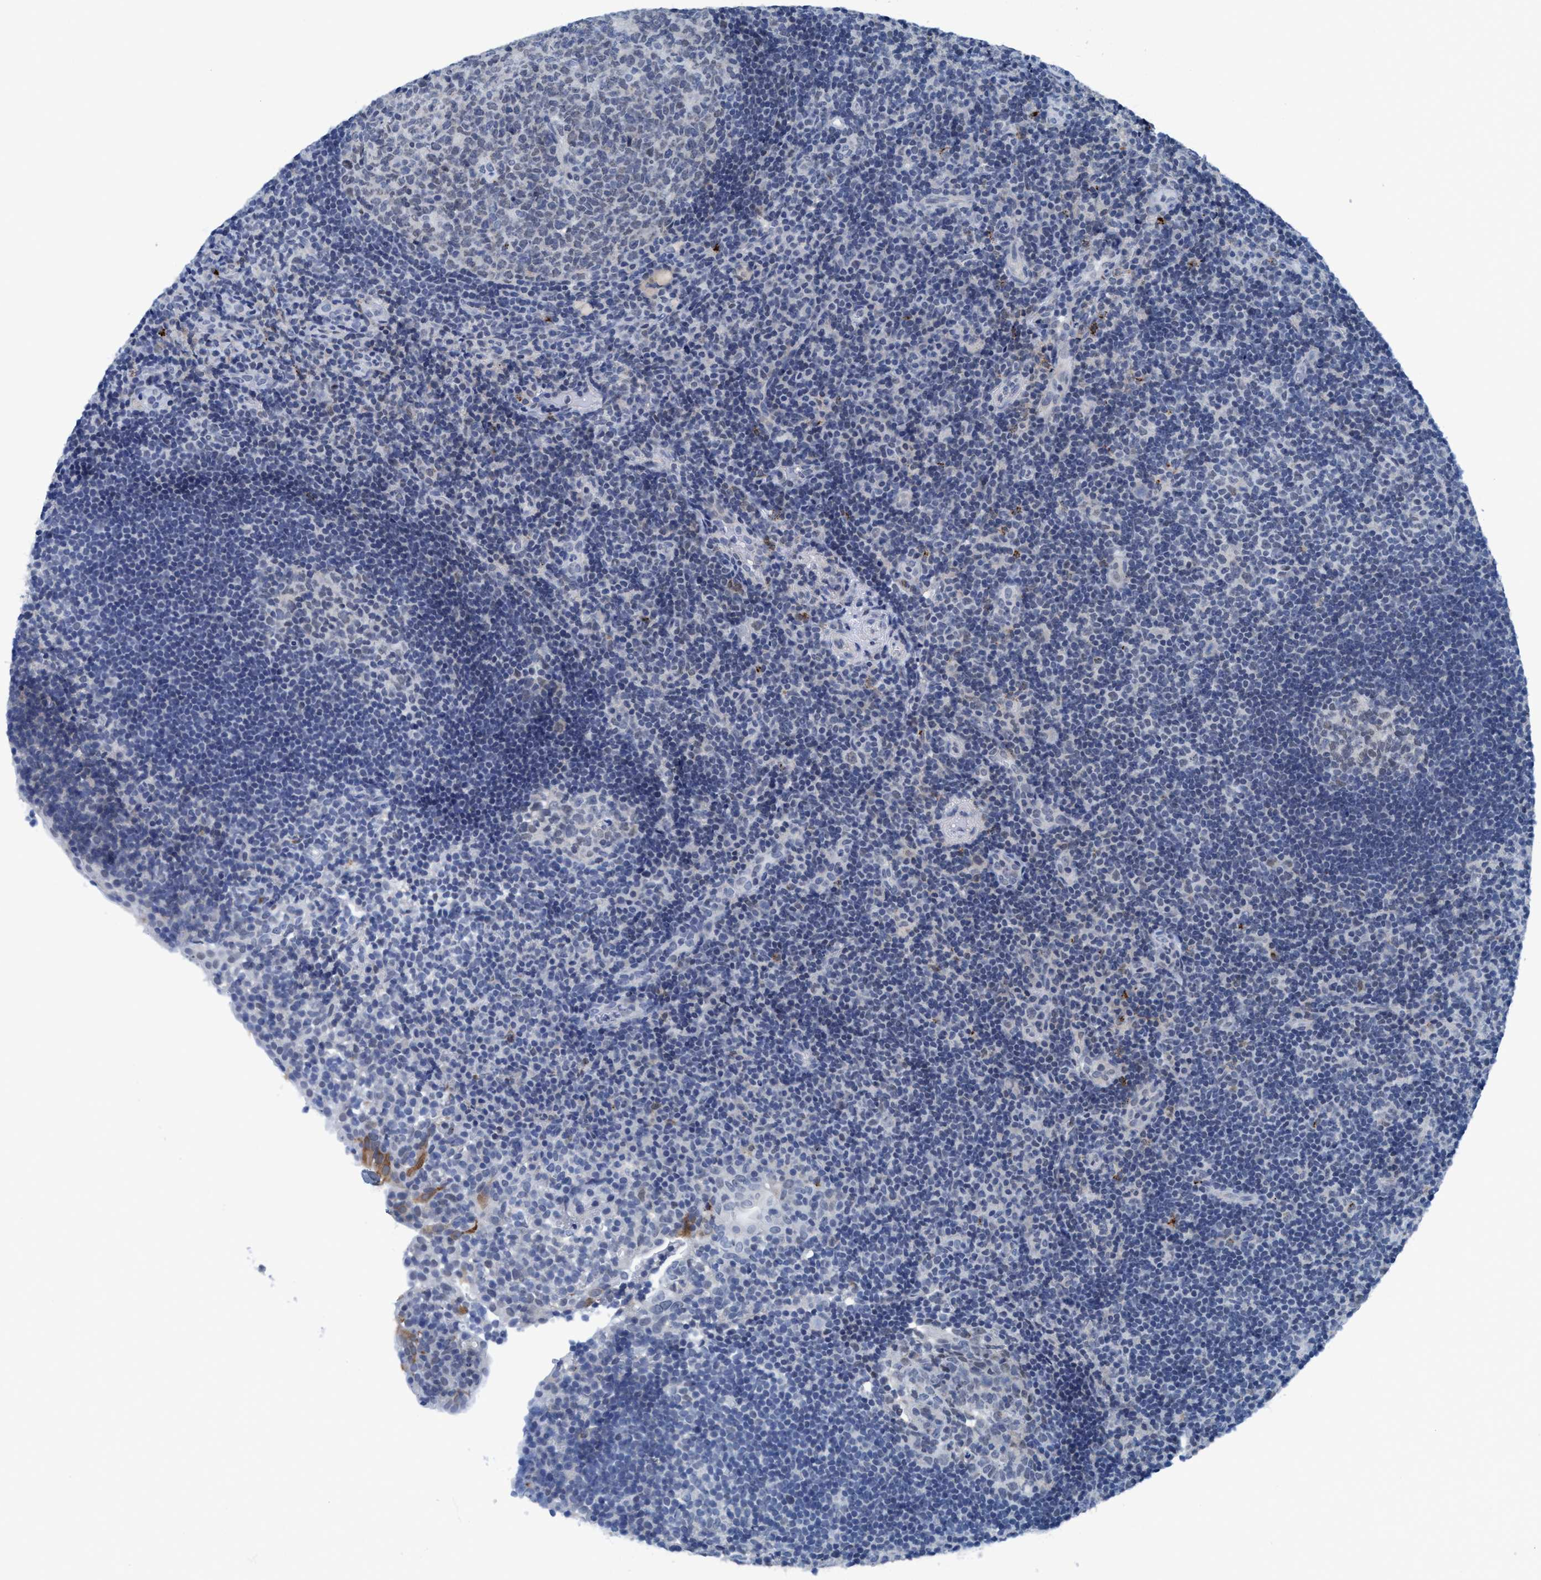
{"staining": {"intensity": "negative", "quantity": "none", "location": "none"}, "tissue": "tonsil", "cell_type": "Germinal center cells", "image_type": "normal", "snomed": [{"axis": "morphology", "description": "Normal tissue, NOS"}, {"axis": "topography", "description": "Tonsil"}], "caption": "A micrograph of tonsil stained for a protein exhibits no brown staining in germinal center cells.", "gene": "DNAI1", "patient": {"sex": "female", "age": 40}}